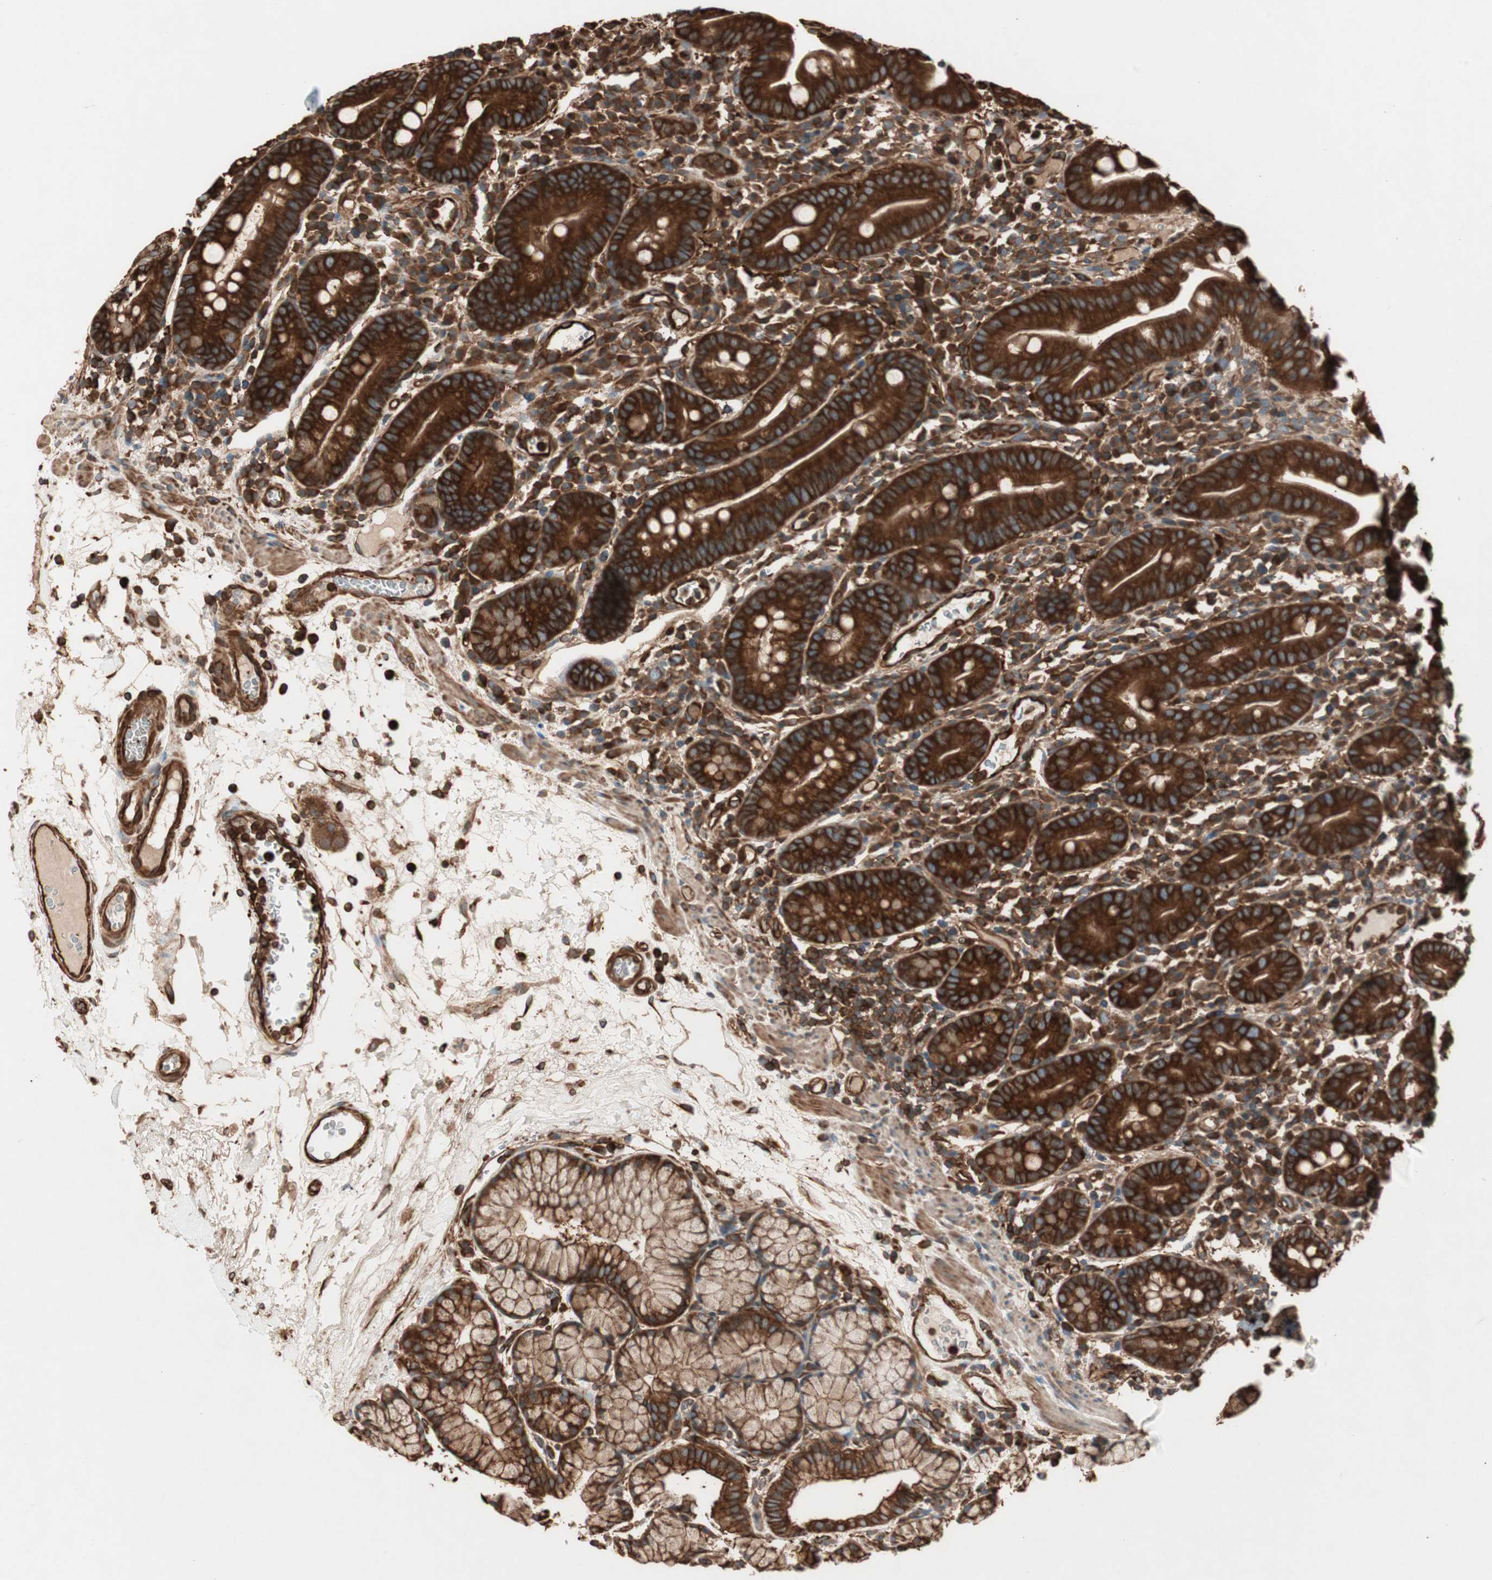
{"staining": {"intensity": "strong", "quantity": ">75%", "location": "cytoplasmic/membranous"}, "tissue": "duodenum", "cell_type": "Glandular cells", "image_type": "normal", "snomed": [{"axis": "morphology", "description": "Normal tissue, NOS"}, {"axis": "topography", "description": "Duodenum"}], "caption": "High-magnification brightfield microscopy of unremarkable duodenum stained with DAB (3,3'-diaminobenzidine) (brown) and counterstained with hematoxylin (blue). glandular cells exhibit strong cytoplasmic/membranous expression is identified in about>75% of cells.", "gene": "TCP11L1", "patient": {"sex": "male", "age": 50}}